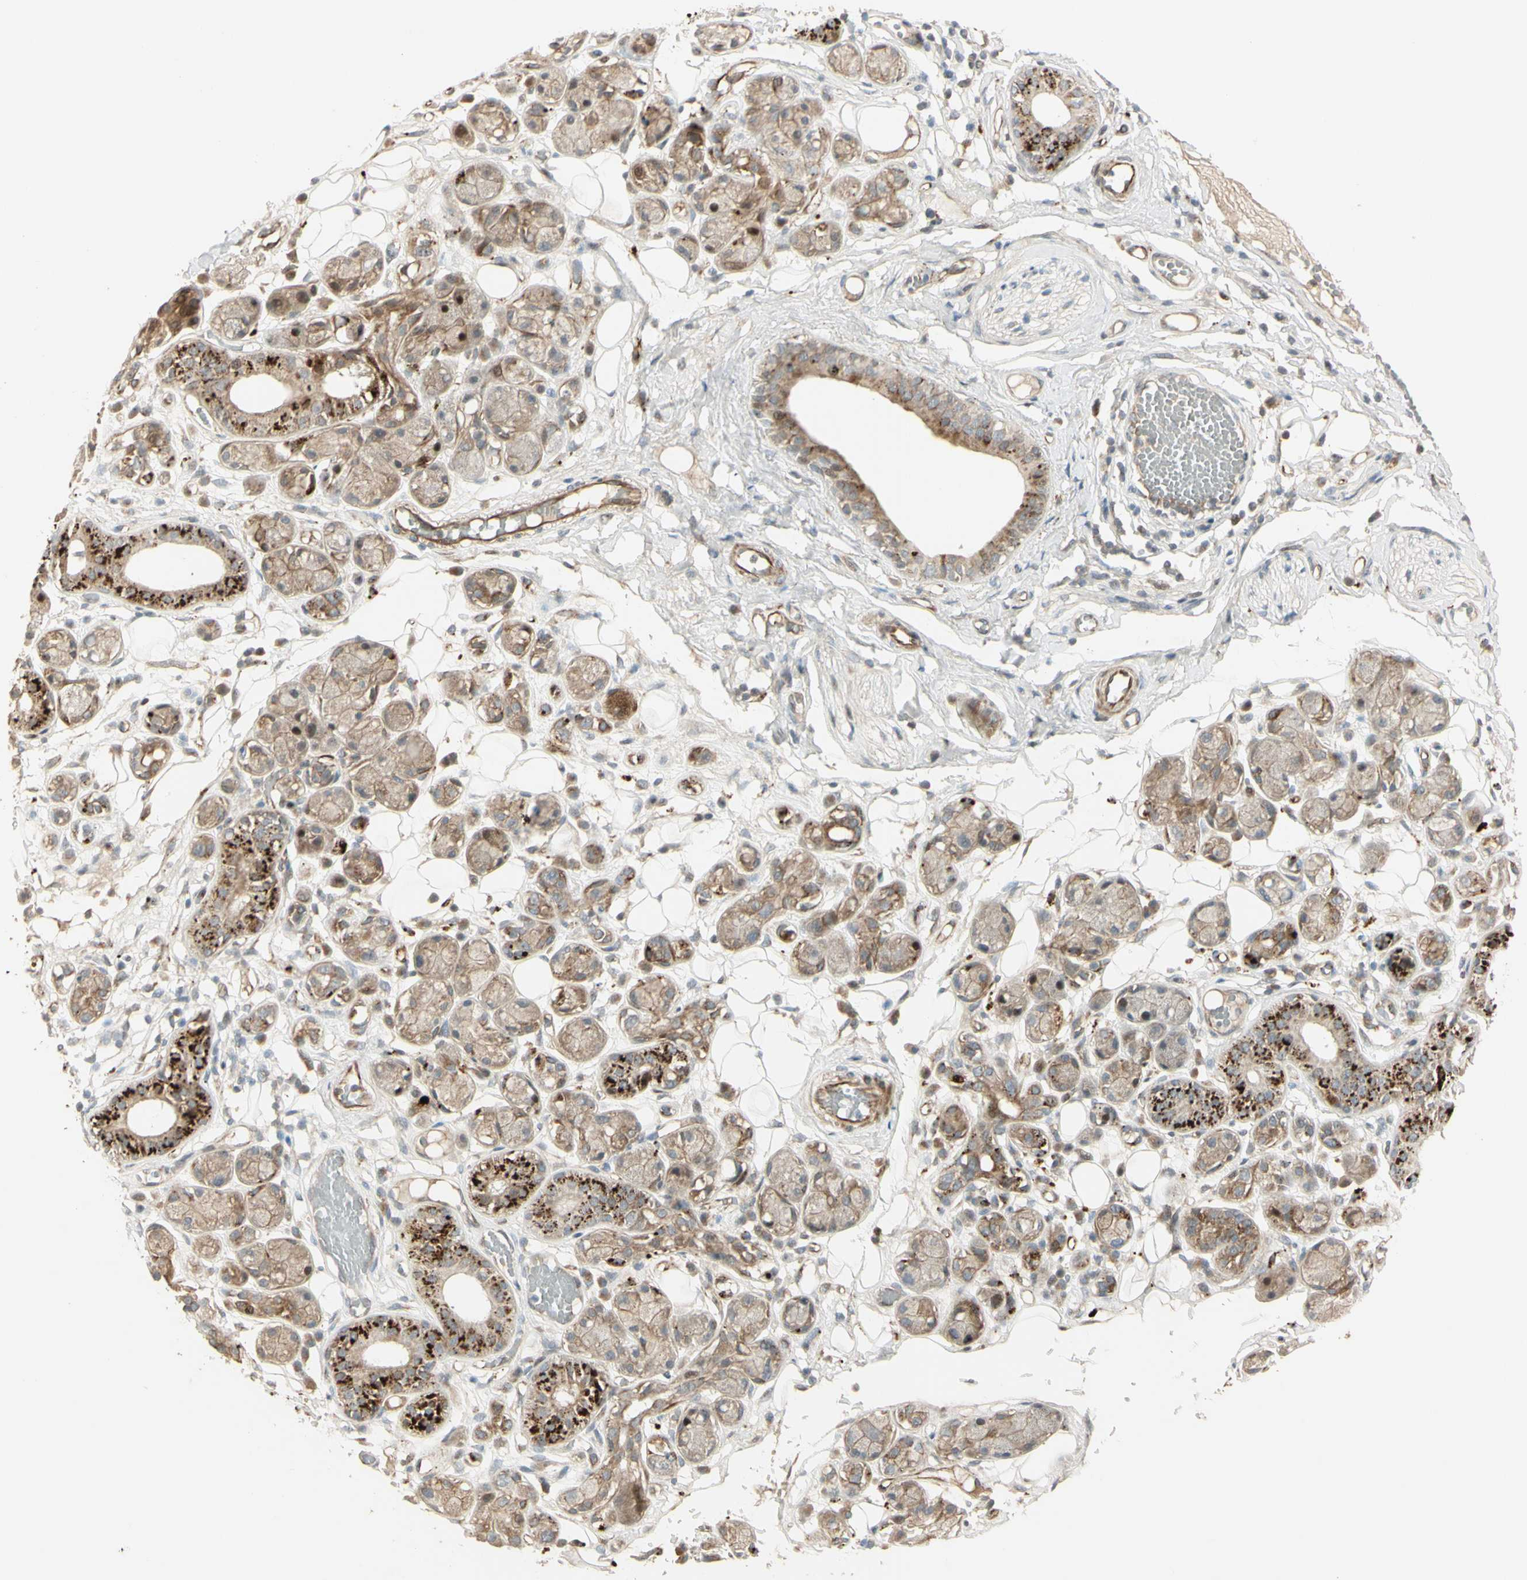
{"staining": {"intensity": "negative", "quantity": "none", "location": "none"}, "tissue": "adipose tissue", "cell_type": "Adipocytes", "image_type": "normal", "snomed": [{"axis": "morphology", "description": "Normal tissue, NOS"}, {"axis": "morphology", "description": "Inflammation, NOS"}, {"axis": "topography", "description": "Vascular tissue"}, {"axis": "topography", "description": "Salivary gland"}], "caption": "Immunohistochemistry (IHC) image of normal human adipose tissue stained for a protein (brown), which reveals no staining in adipocytes. (DAB immunohistochemistry visualized using brightfield microscopy, high magnification).", "gene": "NDFIP1", "patient": {"sex": "female", "age": 75}}